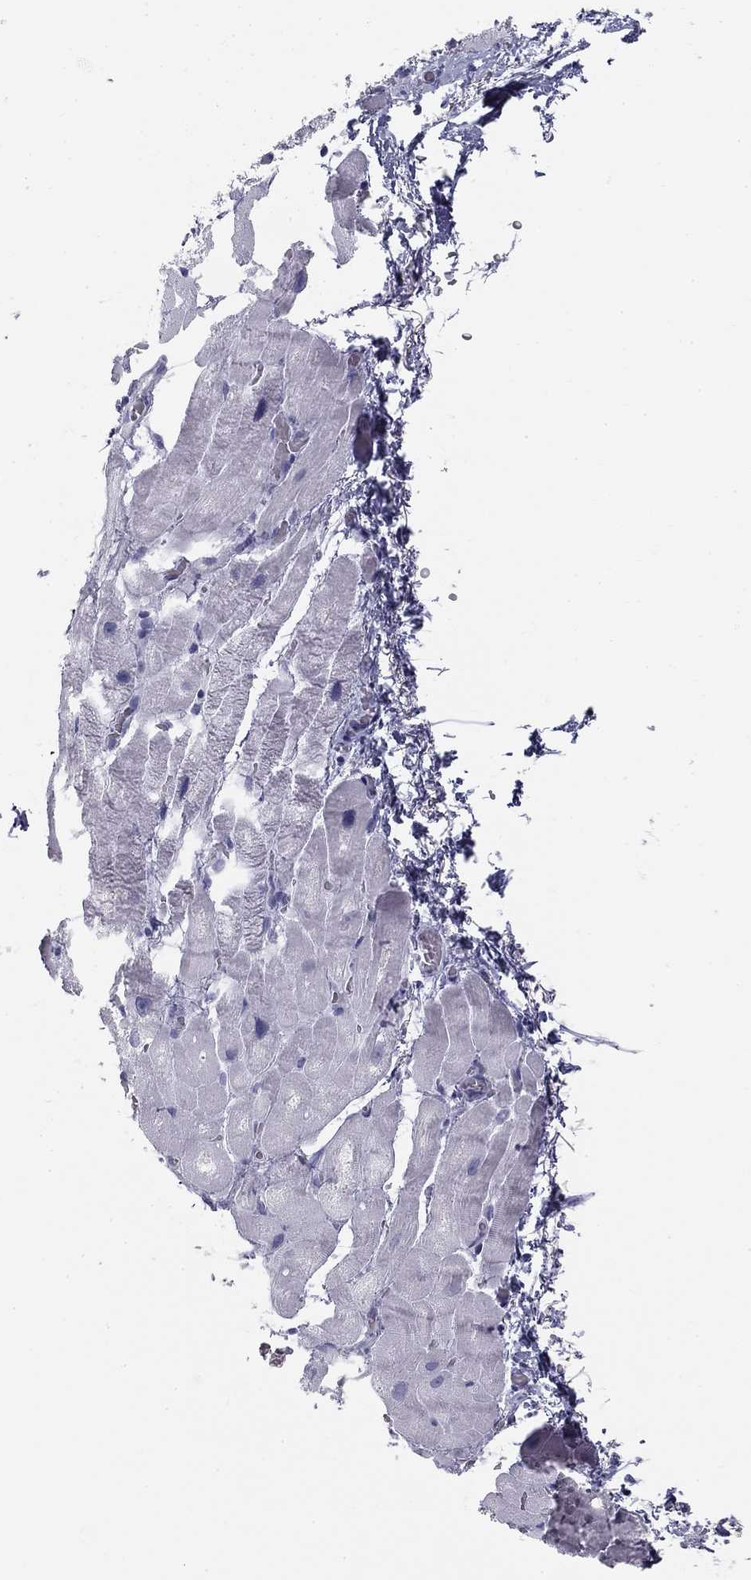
{"staining": {"intensity": "negative", "quantity": "none", "location": "none"}, "tissue": "heart muscle", "cell_type": "Cardiomyocytes", "image_type": "normal", "snomed": [{"axis": "morphology", "description": "Normal tissue, NOS"}, {"axis": "topography", "description": "Heart"}], "caption": "This photomicrograph is of normal heart muscle stained with immunohistochemistry to label a protein in brown with the nuclei are counter-stained blue. There is no staining in cardiomyocytes.", "gene": "SULT2B1", "patient": {"sex": "male", "age": 61}}